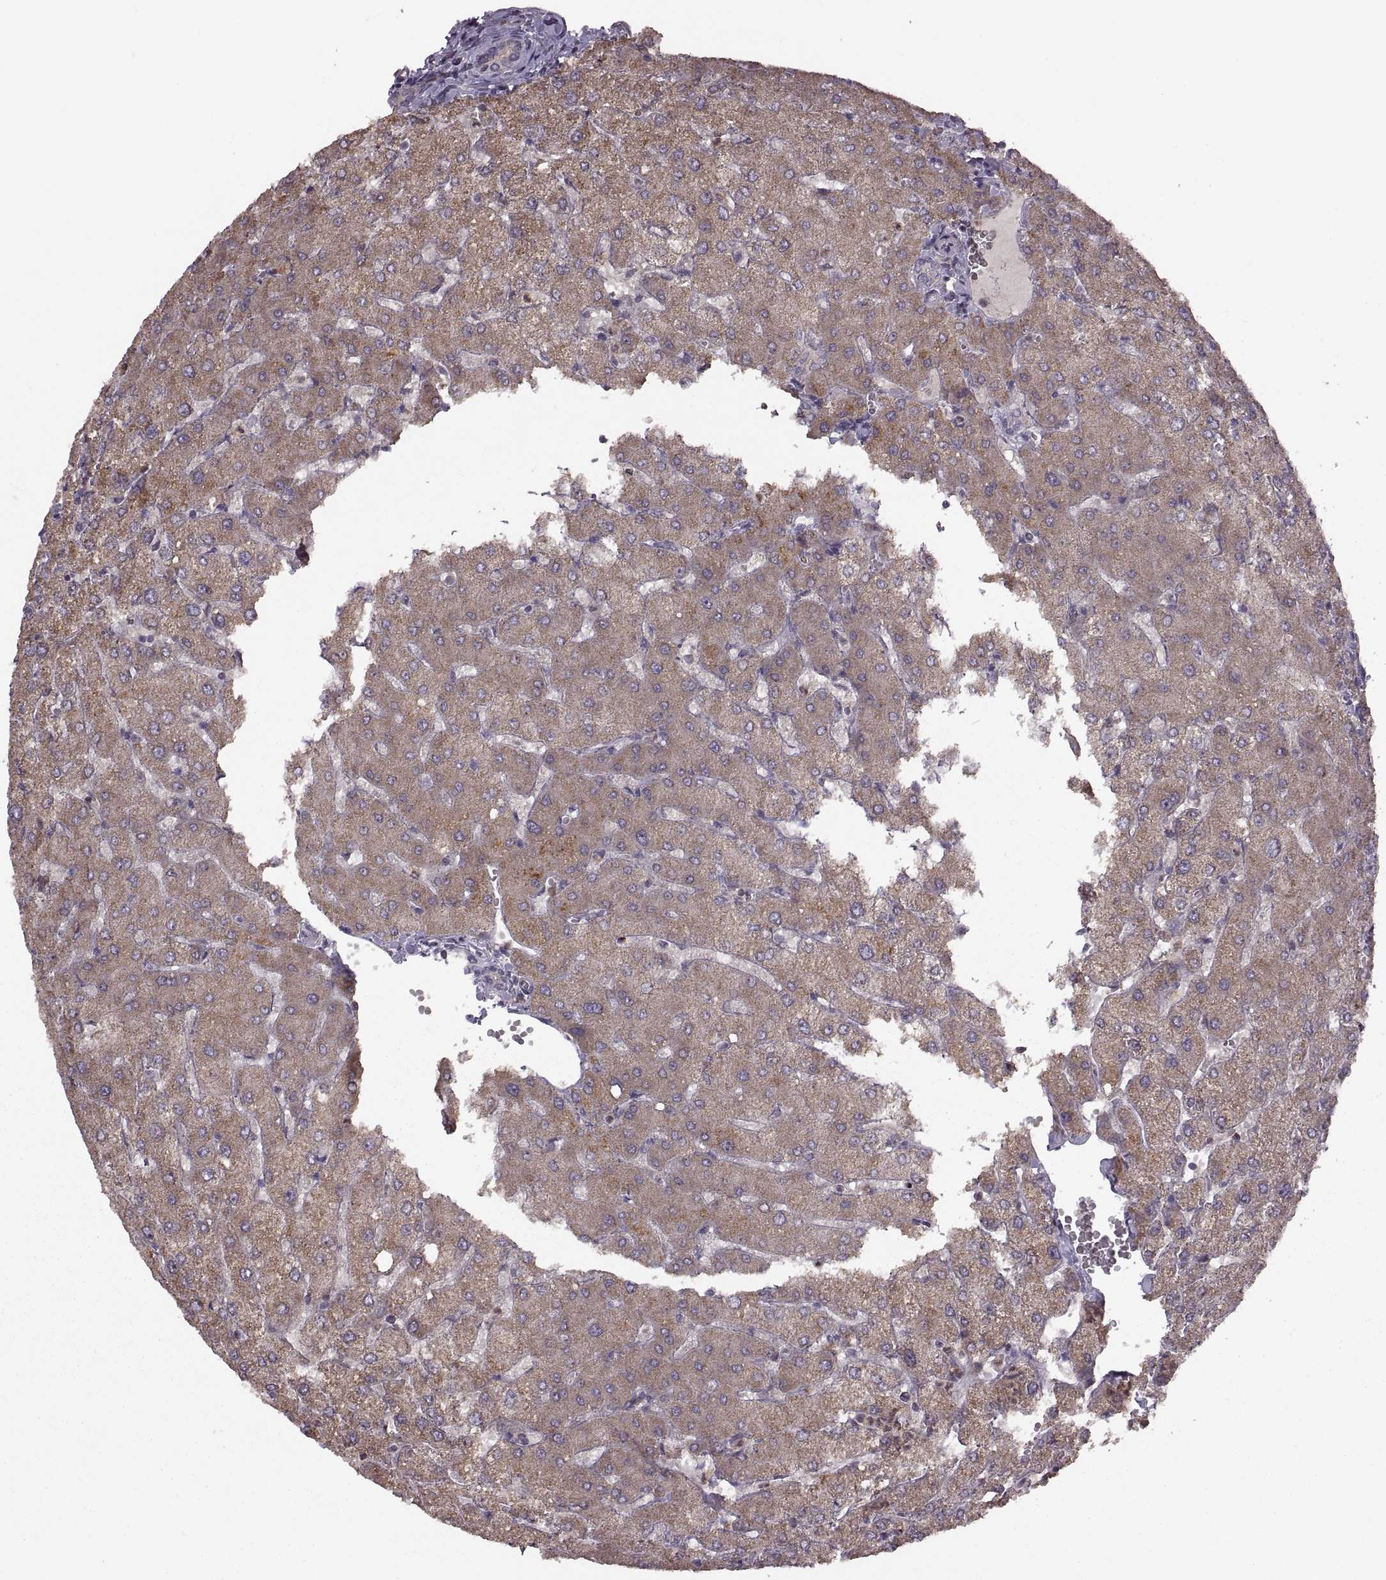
{"staining": {"intensity": "negative", "quantity": "none", "location": "none"}, "tissue": "liver", "cell_type": "Cholangiocytes", "image_type": "normal", "snomed": [{"axis": "morphology", "description": "Normal tissue, NOS"}, {"axis": "topography", "description": "Liver"}], "caption": "High power microscopy micrograph of an immunohistochemistry (IHC) photomicrograph of benign liver, revealing no significant expression in cholangiocytes. Nuclei are stained in blue.", "gene": "PIERCE1", "patient": {"sex": "female", "age": 54}}